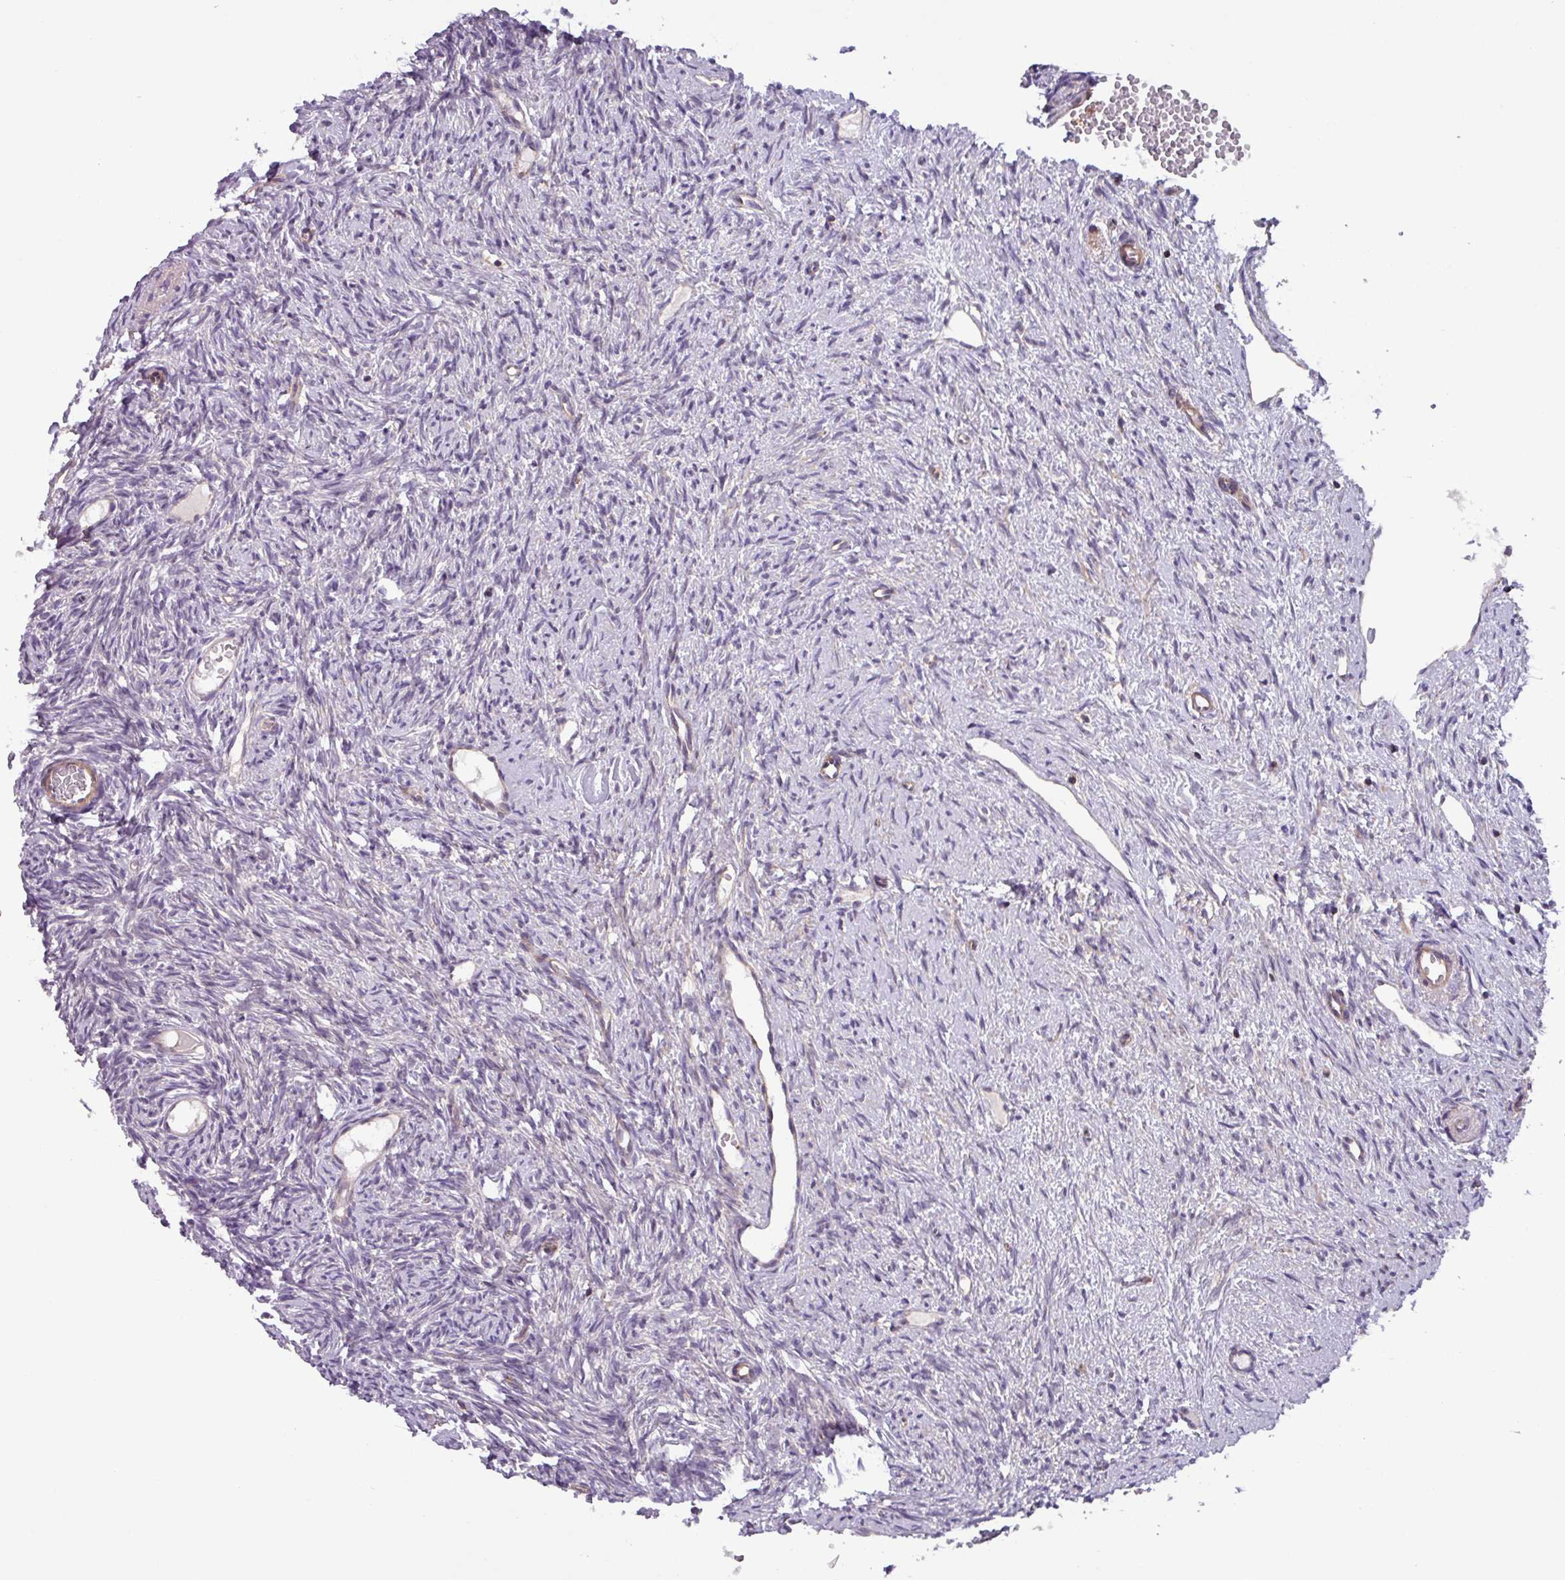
{"staining": {"intensity": "negative", "quantity": "none", "location": "none"}, "tissue": "ovary", "cell_type": "Ovarian stroma cells", "image_type": "normal", "snomed": [{"axis": "morphology", "description": "Normal tissue, NOS"}, {"axis": "topography", "description": "Ovary"}], "caption": "Immunohistochemistry (IHC) micrograph of benign ovary stained for a protein (brown), which demonstrates no positivity in ovarian stroma cells.", "gene": "PLEKHD1", "patient": {"sex": "female", "age": 51}}